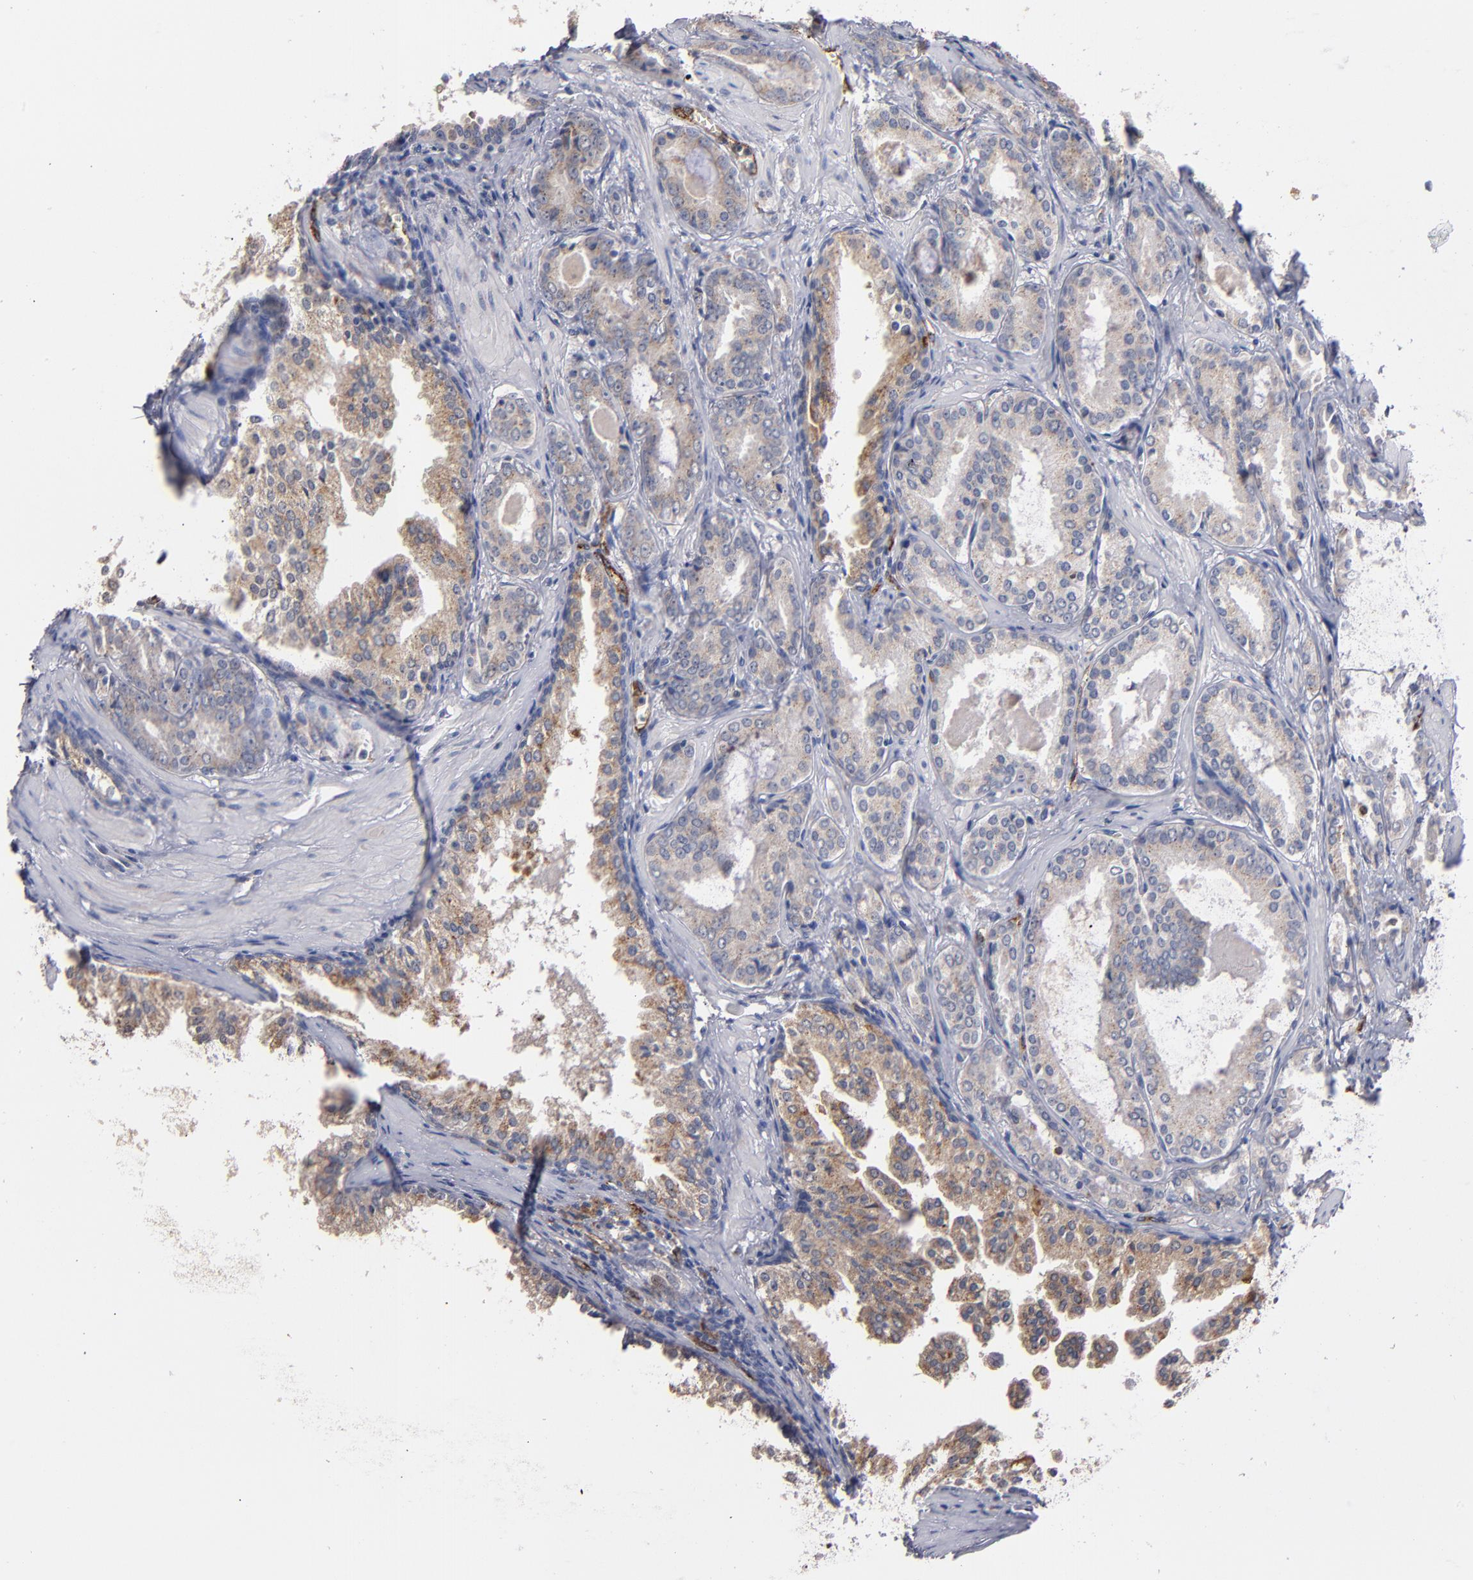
{"staining": {"intensity": "weak", "quantity": "<25%", "location": "cytoplasmic/membranous"}, "tissue": "prostate cancer", "cell_type": "Tumor cells", "image_type": "cancer", "snomed": [{"axis": "morphology", "description": "Adenocarcinoma, Medium grade"}, {"axis": "topography", "description": "Prostate"}], "caption": "Immunohistochemical staining of human prostate adenocarcinoma (medium-grade) exhibits no significant expression in tumor cells.", "gene": "SELP", "patient": {"sex": "male", "age": 64}}